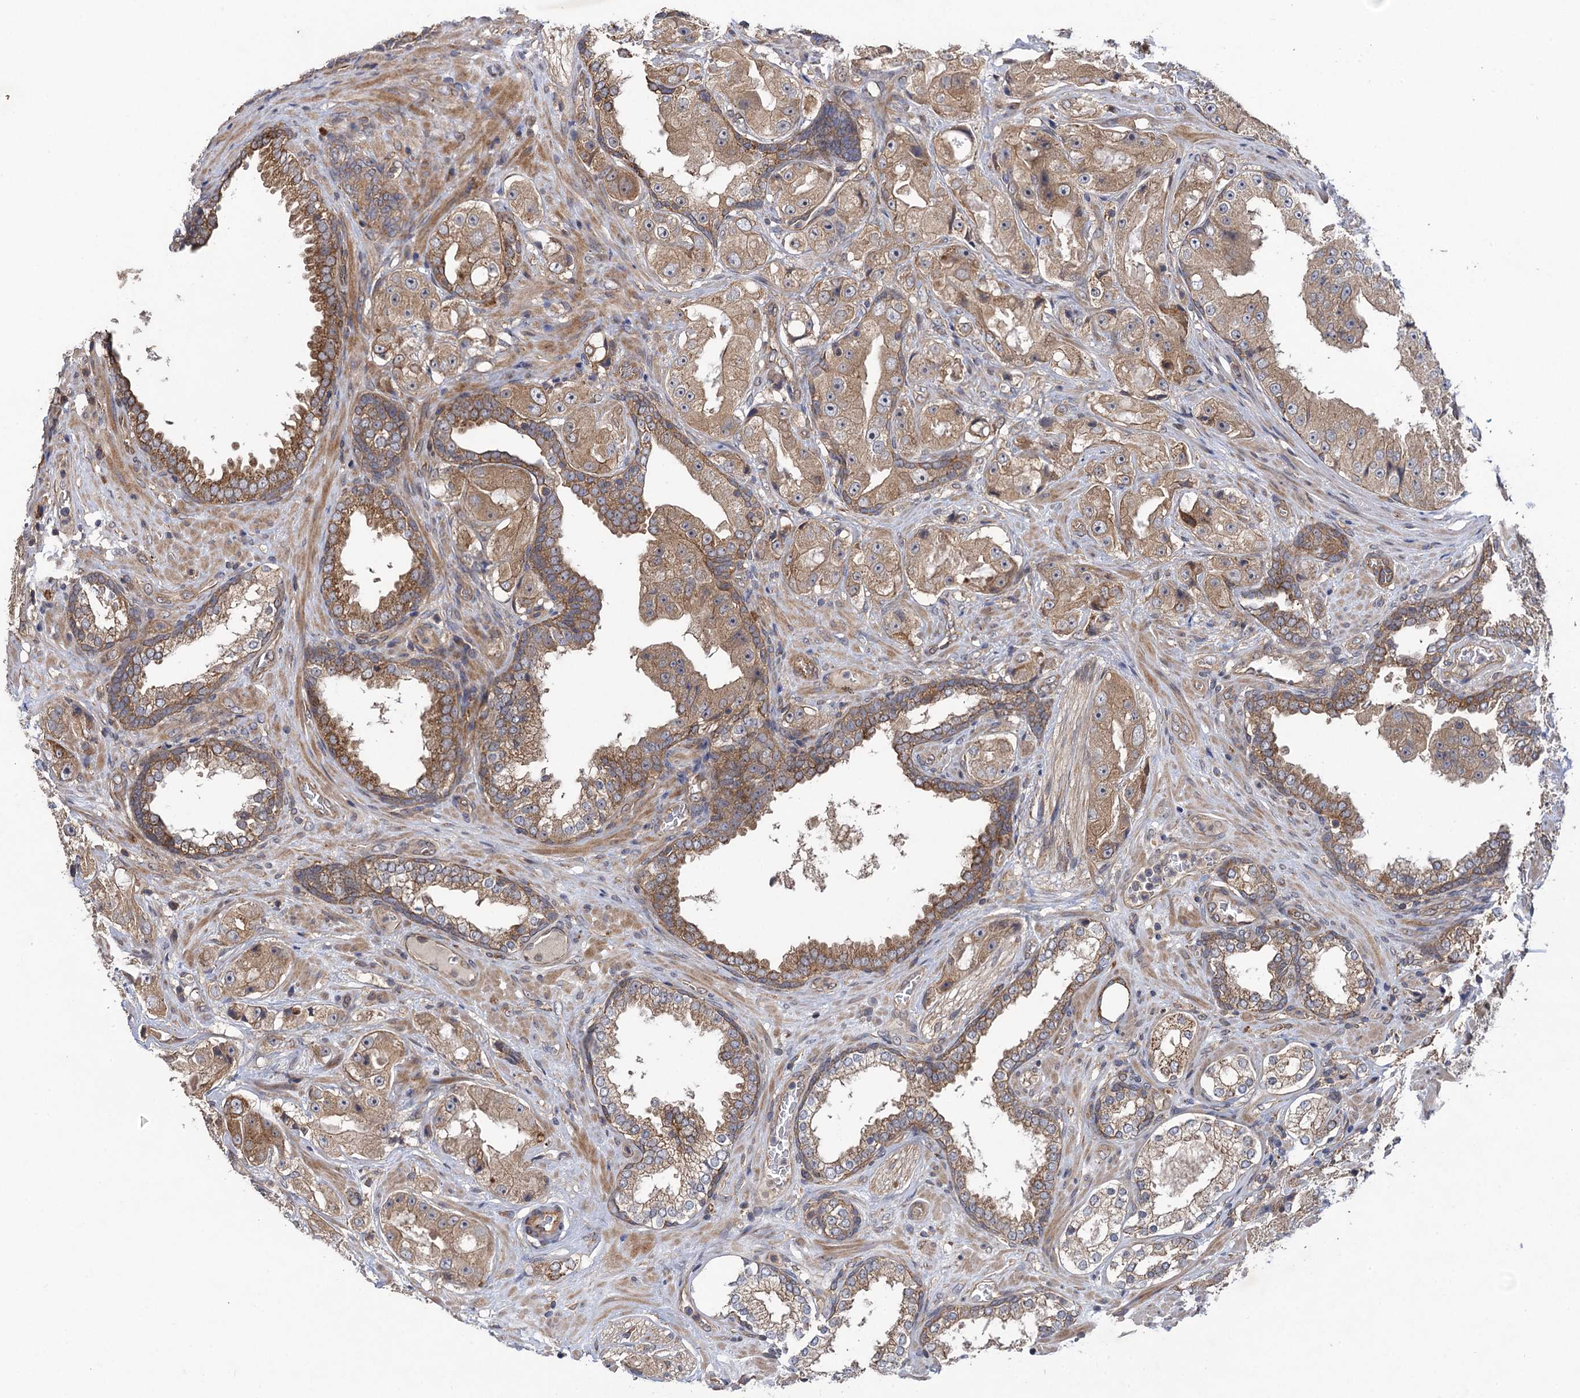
{"staining": {"intensity": "moderate", "quantity": ">75%", "location": "cytoplasmic/membranous"}, "tissue": "prostate cancer", "cell_type": "Tumor cells", "image_type": "cancer", "snomed": [{"axis": "morphology", "description": "Adenocarcinoma, High grade"}, {"axis": "topography", "description": "Prostate"}], "caption": "Moderate cytoplasmic/membranous staining is present in approximately >75% of tumor cells in prostate cancer (high-grade adenocarcinoma).", "gene": "HAUS1", "patient": {"sex": "male", "age": 73}}